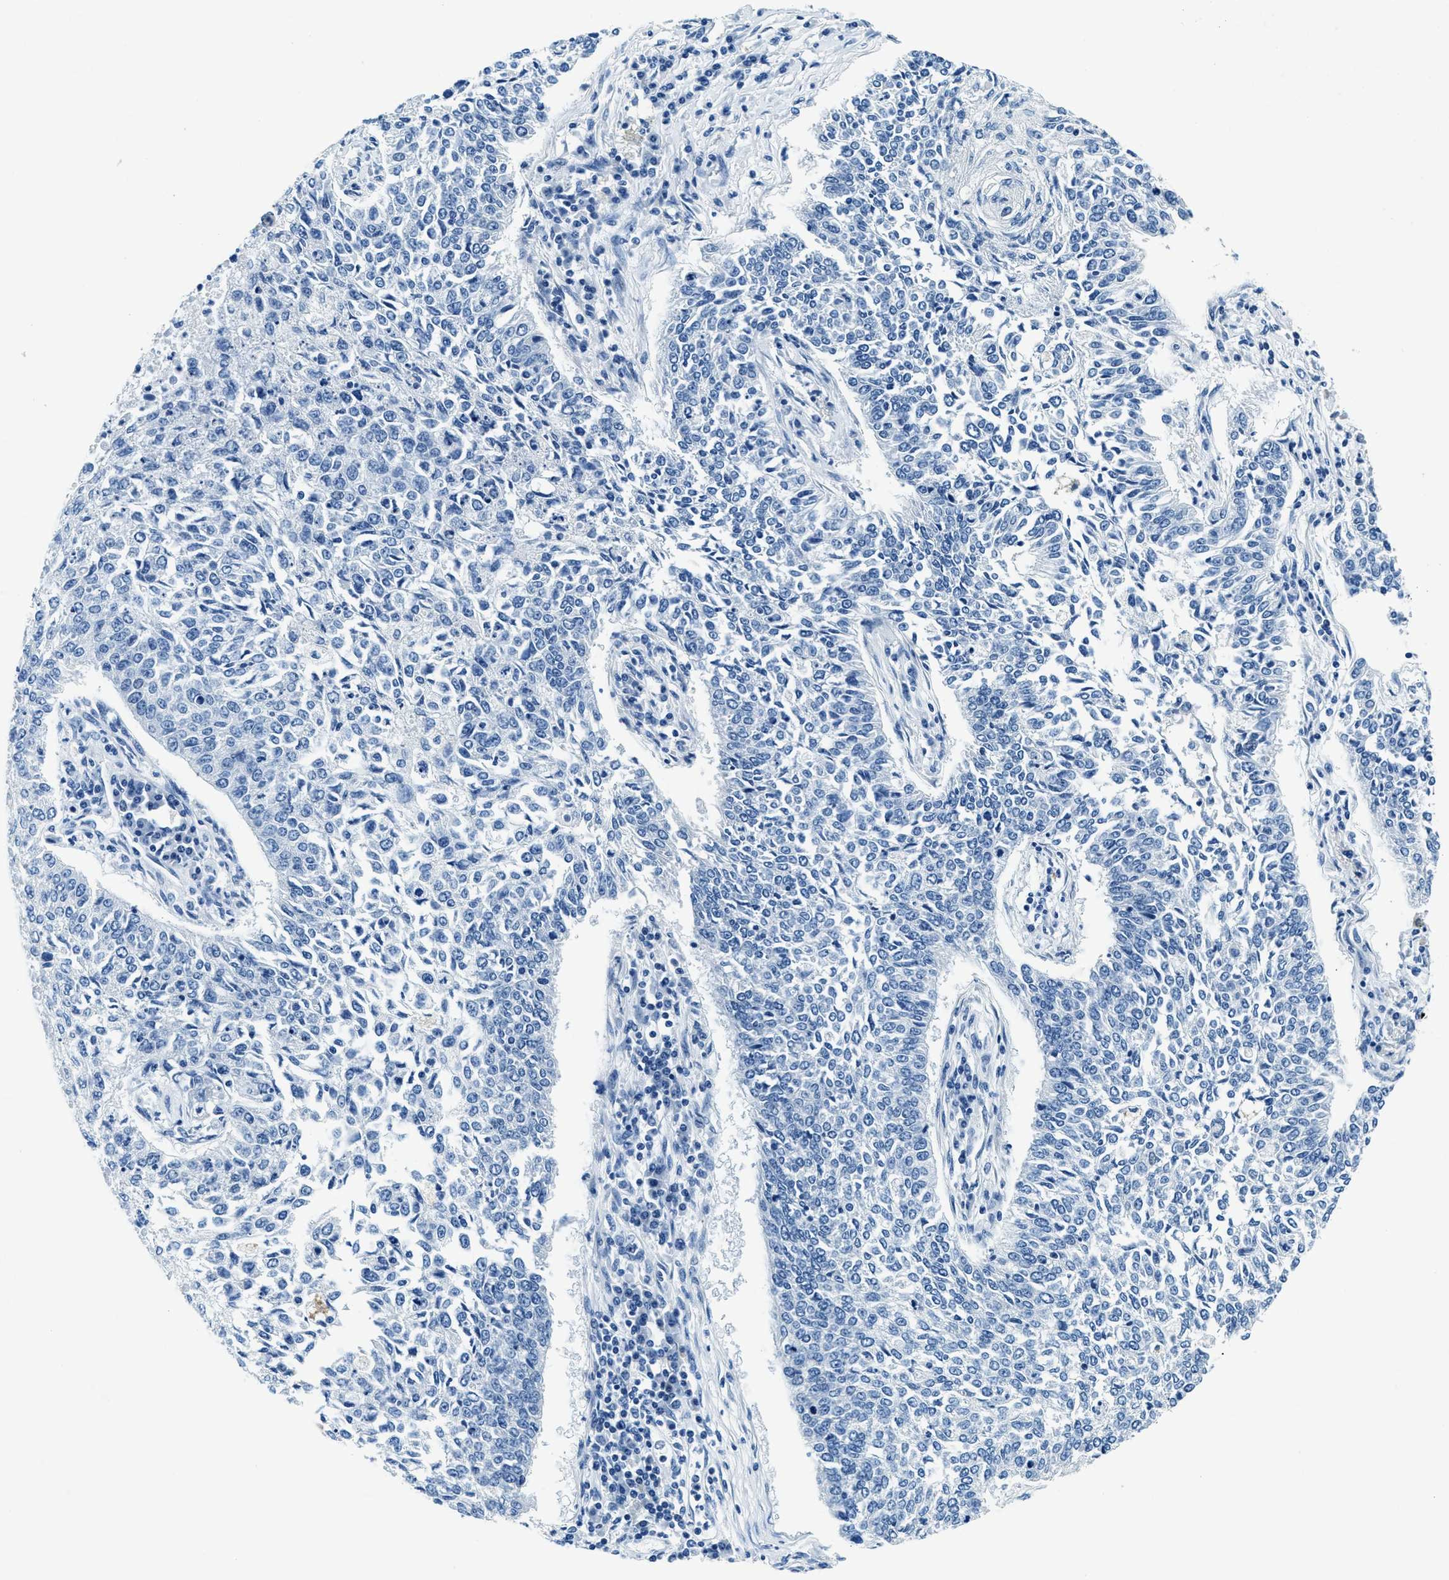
{"staining": {"intensity": "negative", "quantity": "none", "location": "none"}, "tissue": "lung cancer", "cell_type": "Tumor cells", "image_type": "cancer", "snomed": [{"axis": "morphology", "description": "Normal tissue, NOS"}, {"axis": "morphology", "description": "Squamous cell carcinoma, NOS"}, {"axis": "topography", "description": "Cartilage tissue"}, {"axis": "topography", "description": "Bronchus"}, {"axis": "topography", "description": "Lung"}], "caption": "Immunohistochemistry (IHC) histopathology image of neoplastic tissue: lung cancer stained with DAB (3,3'-diaminobenzidine) demonstrates no significant protein staining in tumor cells.", "gene": "UBAC2", "patient": {"sex": "female", "age": 49}}